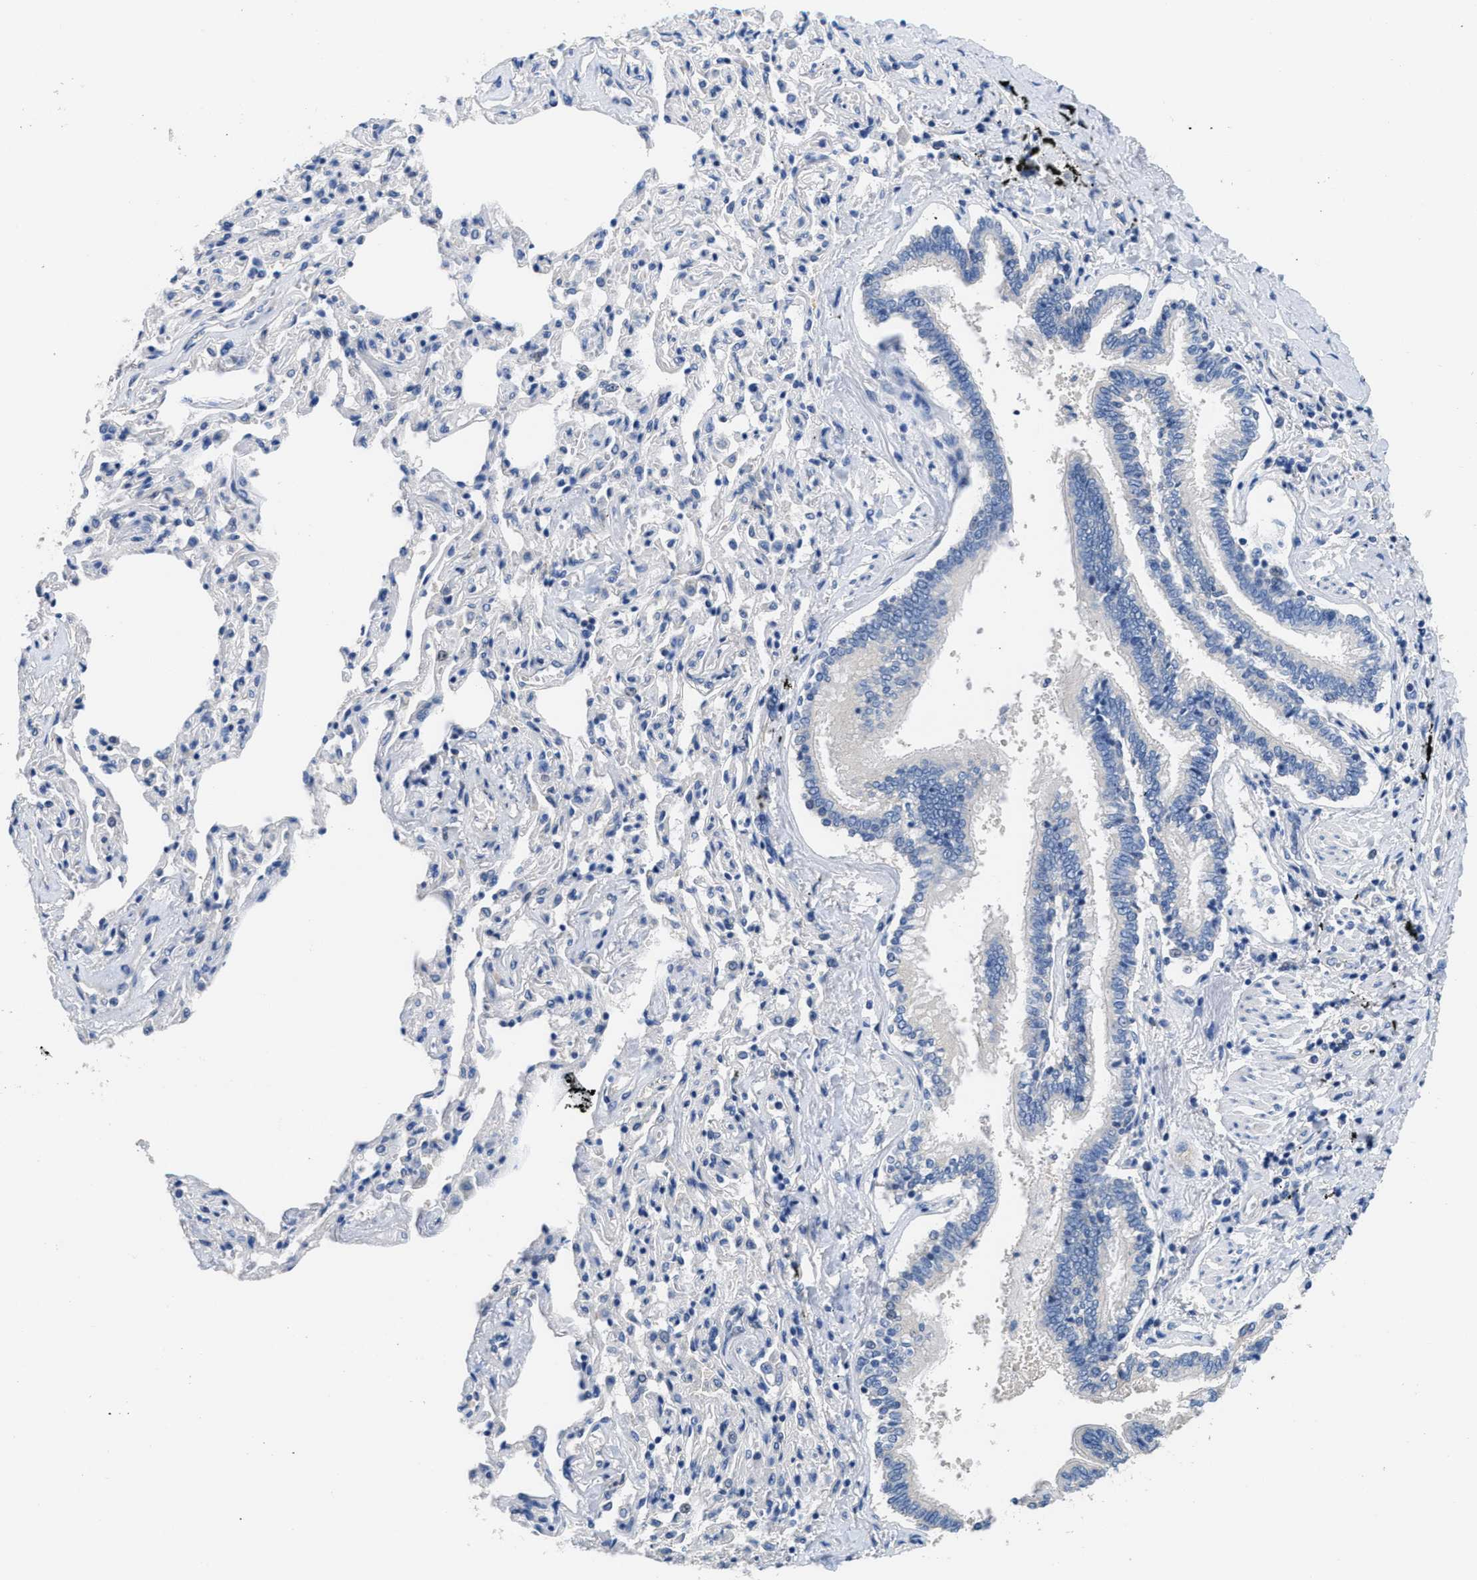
{"staining": {"intensity": "negative", "quantity": "none", "location": "none"}, "tissue": "bronchus", "cell_type": "Respiratory epithelial cells", "image_type": "normal", "snomed": [{"axis": "morphology", "description": "Normal tissue, NOS"}, {"axis": "topography", "description": "Bronchus"}, {"axis": "topography", "description": "Lung"}], "caption": "The micrograph demonstrates no significant staining in respiratory epithelial cells of bronchus. (Brightfield microscopy of DAB IHC at high magnification).", "gene": "CA9", "patient": {"sex": "male", "age": 64}}